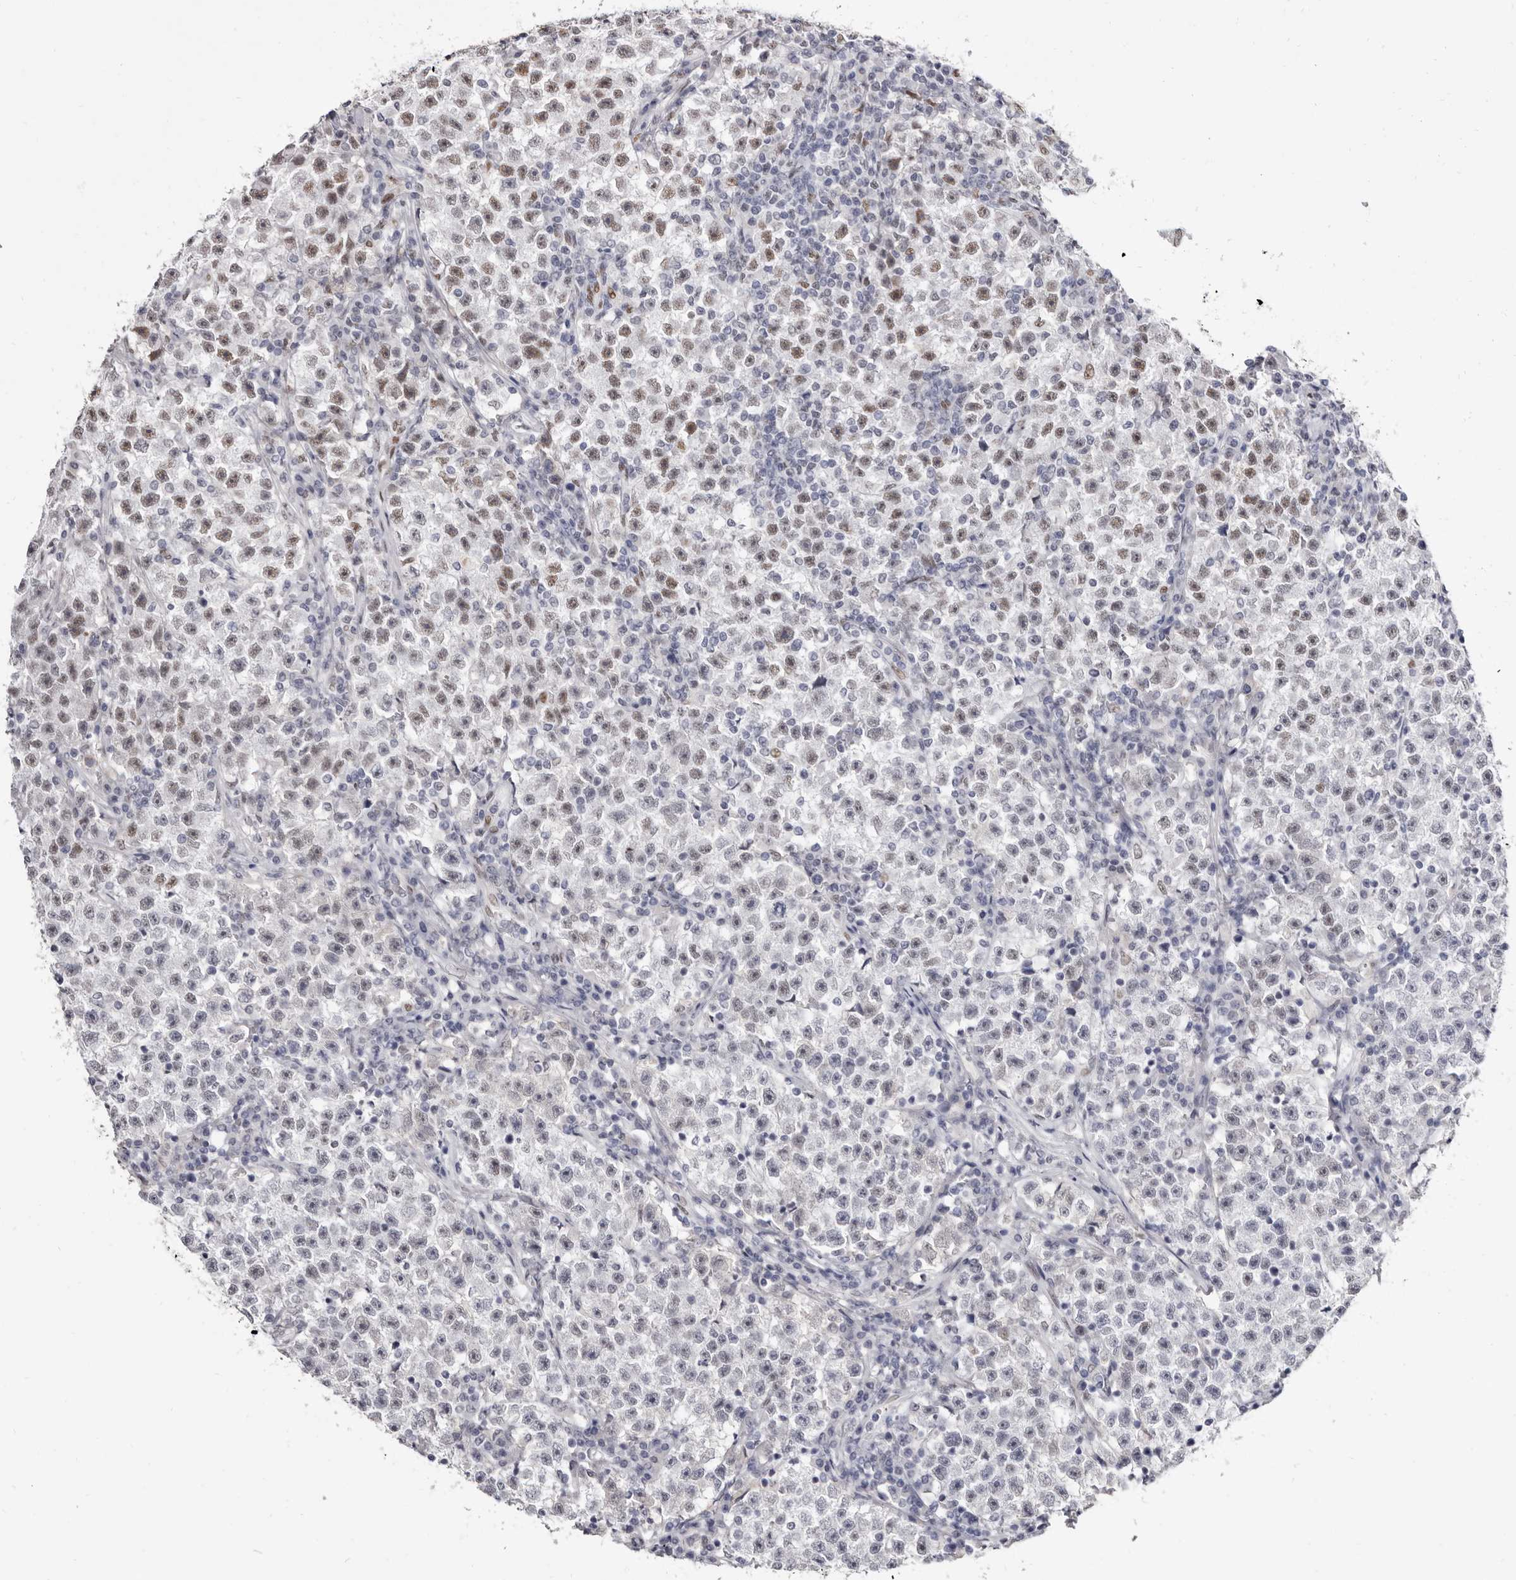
{"staining": {"intensity": "weak", "quantity": "<25%", "location": "nuclear"}, "tissue": "testis cancer", "cell_type": "Tumor cells", "image_type": "cancer", "snomed": [{"axis": "morphology", "description": "Seminoma, NOS"}, {"axis": "topography", "description": "Testis"}], "caption": "Tumor cells show no significant protein expression in testis cancer (seminoma).", "gene": "ZNF326", "patient": {"sex": "male", "age": 22}}